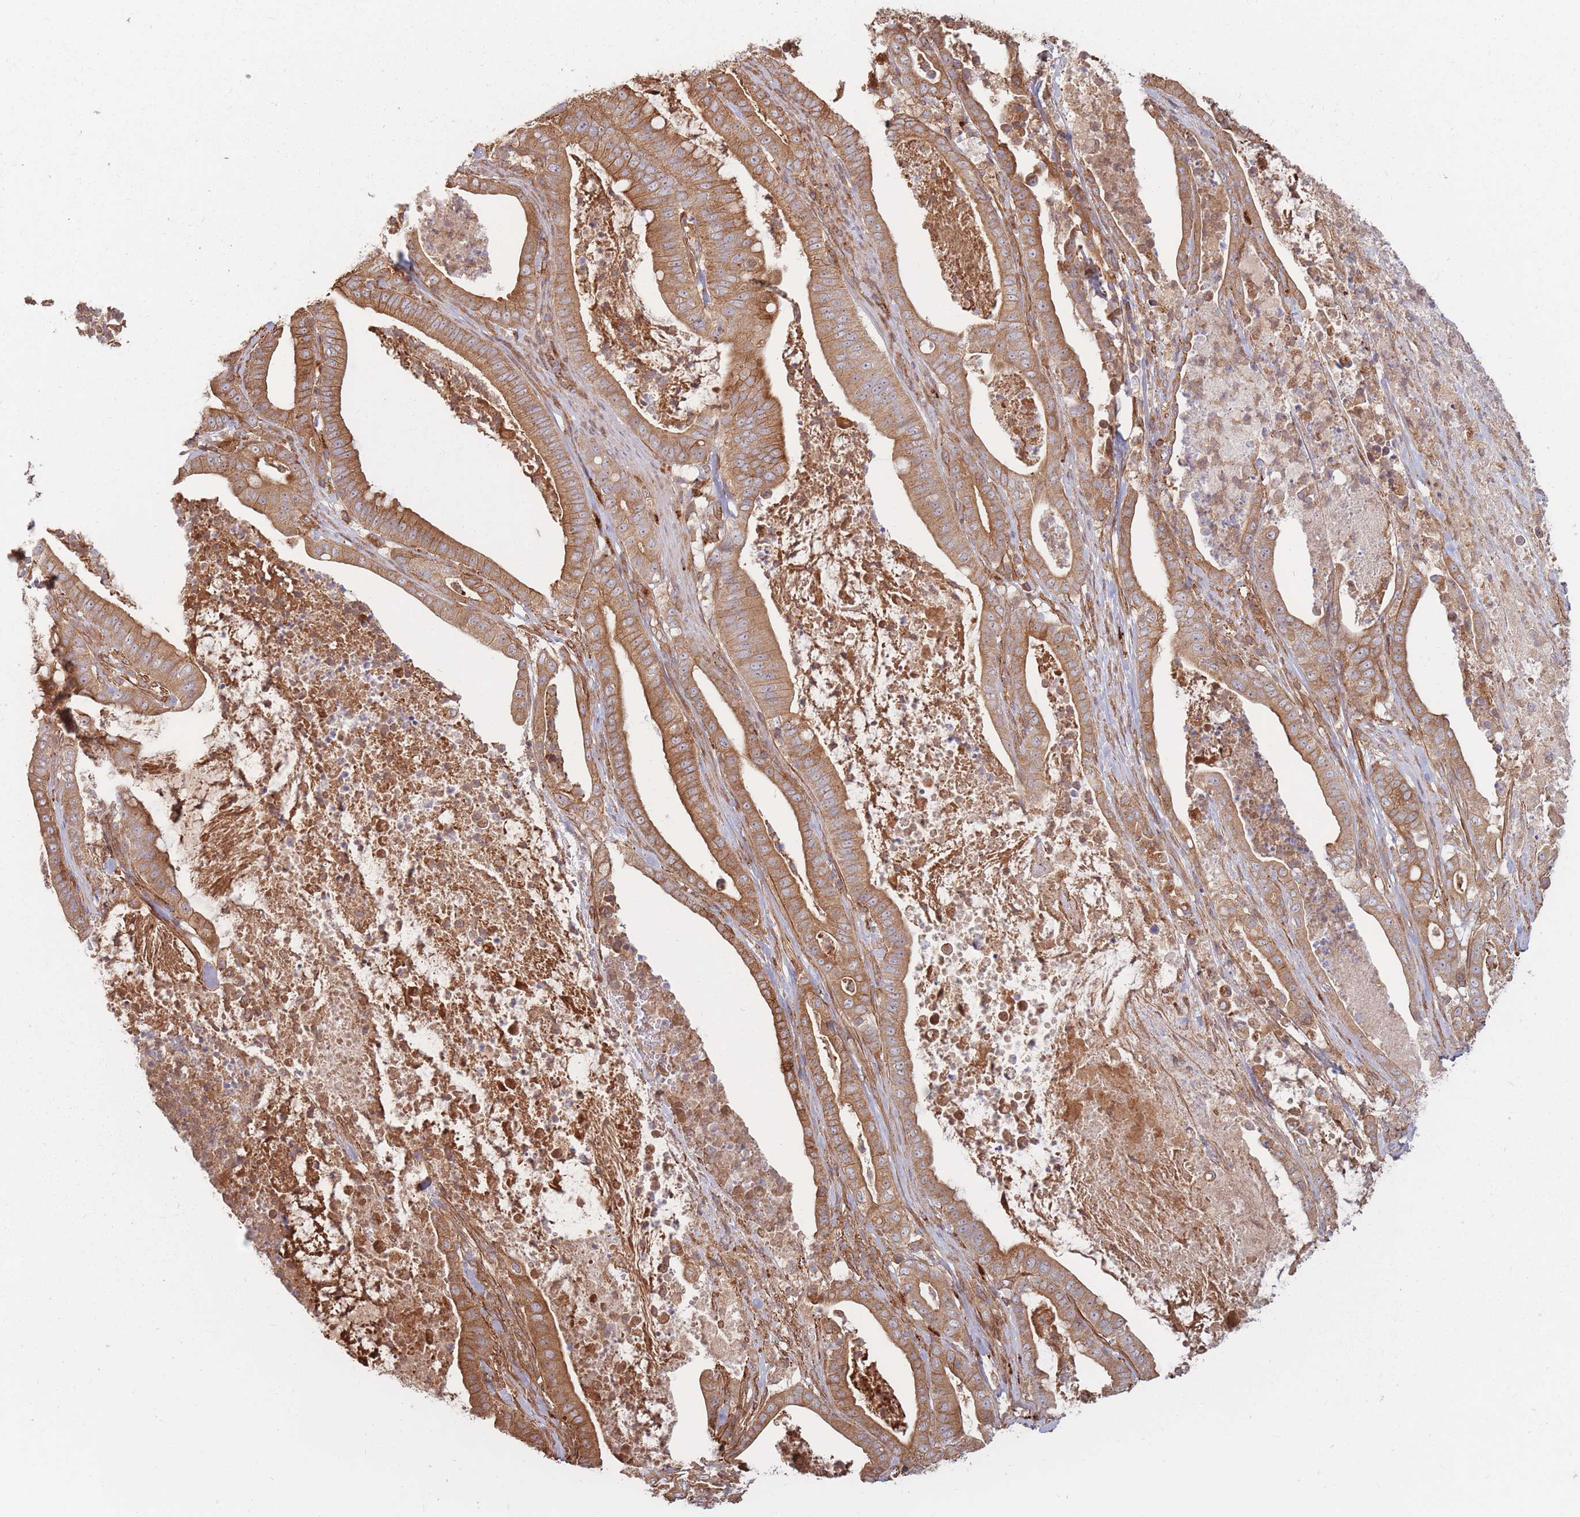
{"staining": {"intensity": "moderate", "quantity": ">75%", "location": "cytoplasmic/membranous"}, "tissue": "pancreatic cancer", "cell_type": "Tumor cells", "image_type": "cancer", "snomed": [{"axis": "morphology", "description": "Adenocarcinoma, NOS"}, {"axis": "topography", "description": "Pancreas"}], "caption": "Pancreatic adenocarcinoma stained for a protein (brown) reveals moderate cytoplasmic/membranous positive staining in about >75% of tumor cells.", "gene": "RASSF2", "patient": {"sex": "male", "age": 71}}